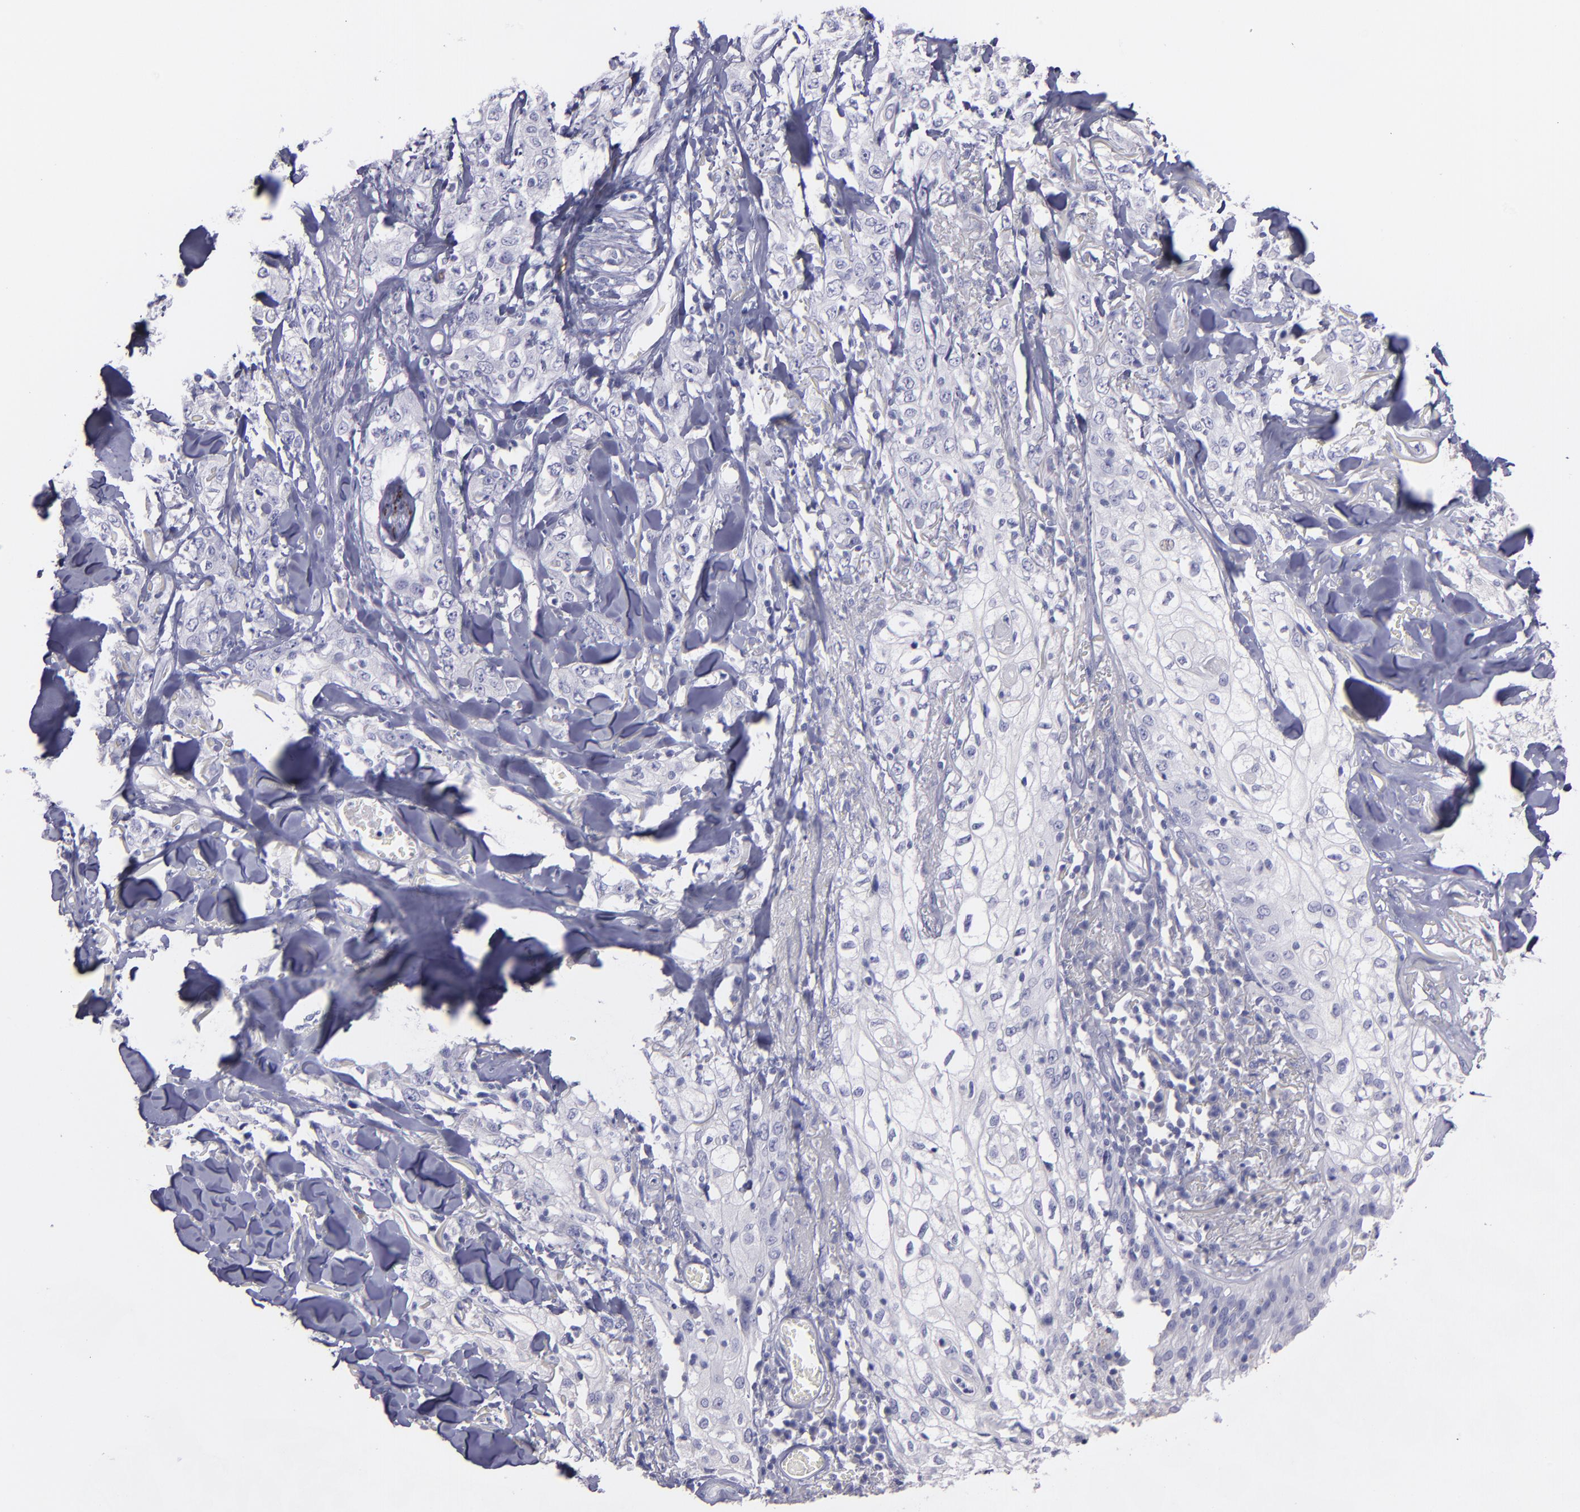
{"staining": {"intensity": "negative", "quantity": "none", "location": "none"}, "tissue": "skin cancer", "cell_type": "Tumor cells", "image_type": "cancer", "snomed": [{"axis": "morphology", "description": "Squamous cell carcinoma, NOS"}, {"axis": "topography", "description": "Skin"}], "caption": "This image is of skin cancer stained with IHC to label a protein in brown with the nuclei are counter-stained blue. There is no staining in tumor cells.", "gene": "SNAP25", "patient": {"sex": "male", "age": 65}}